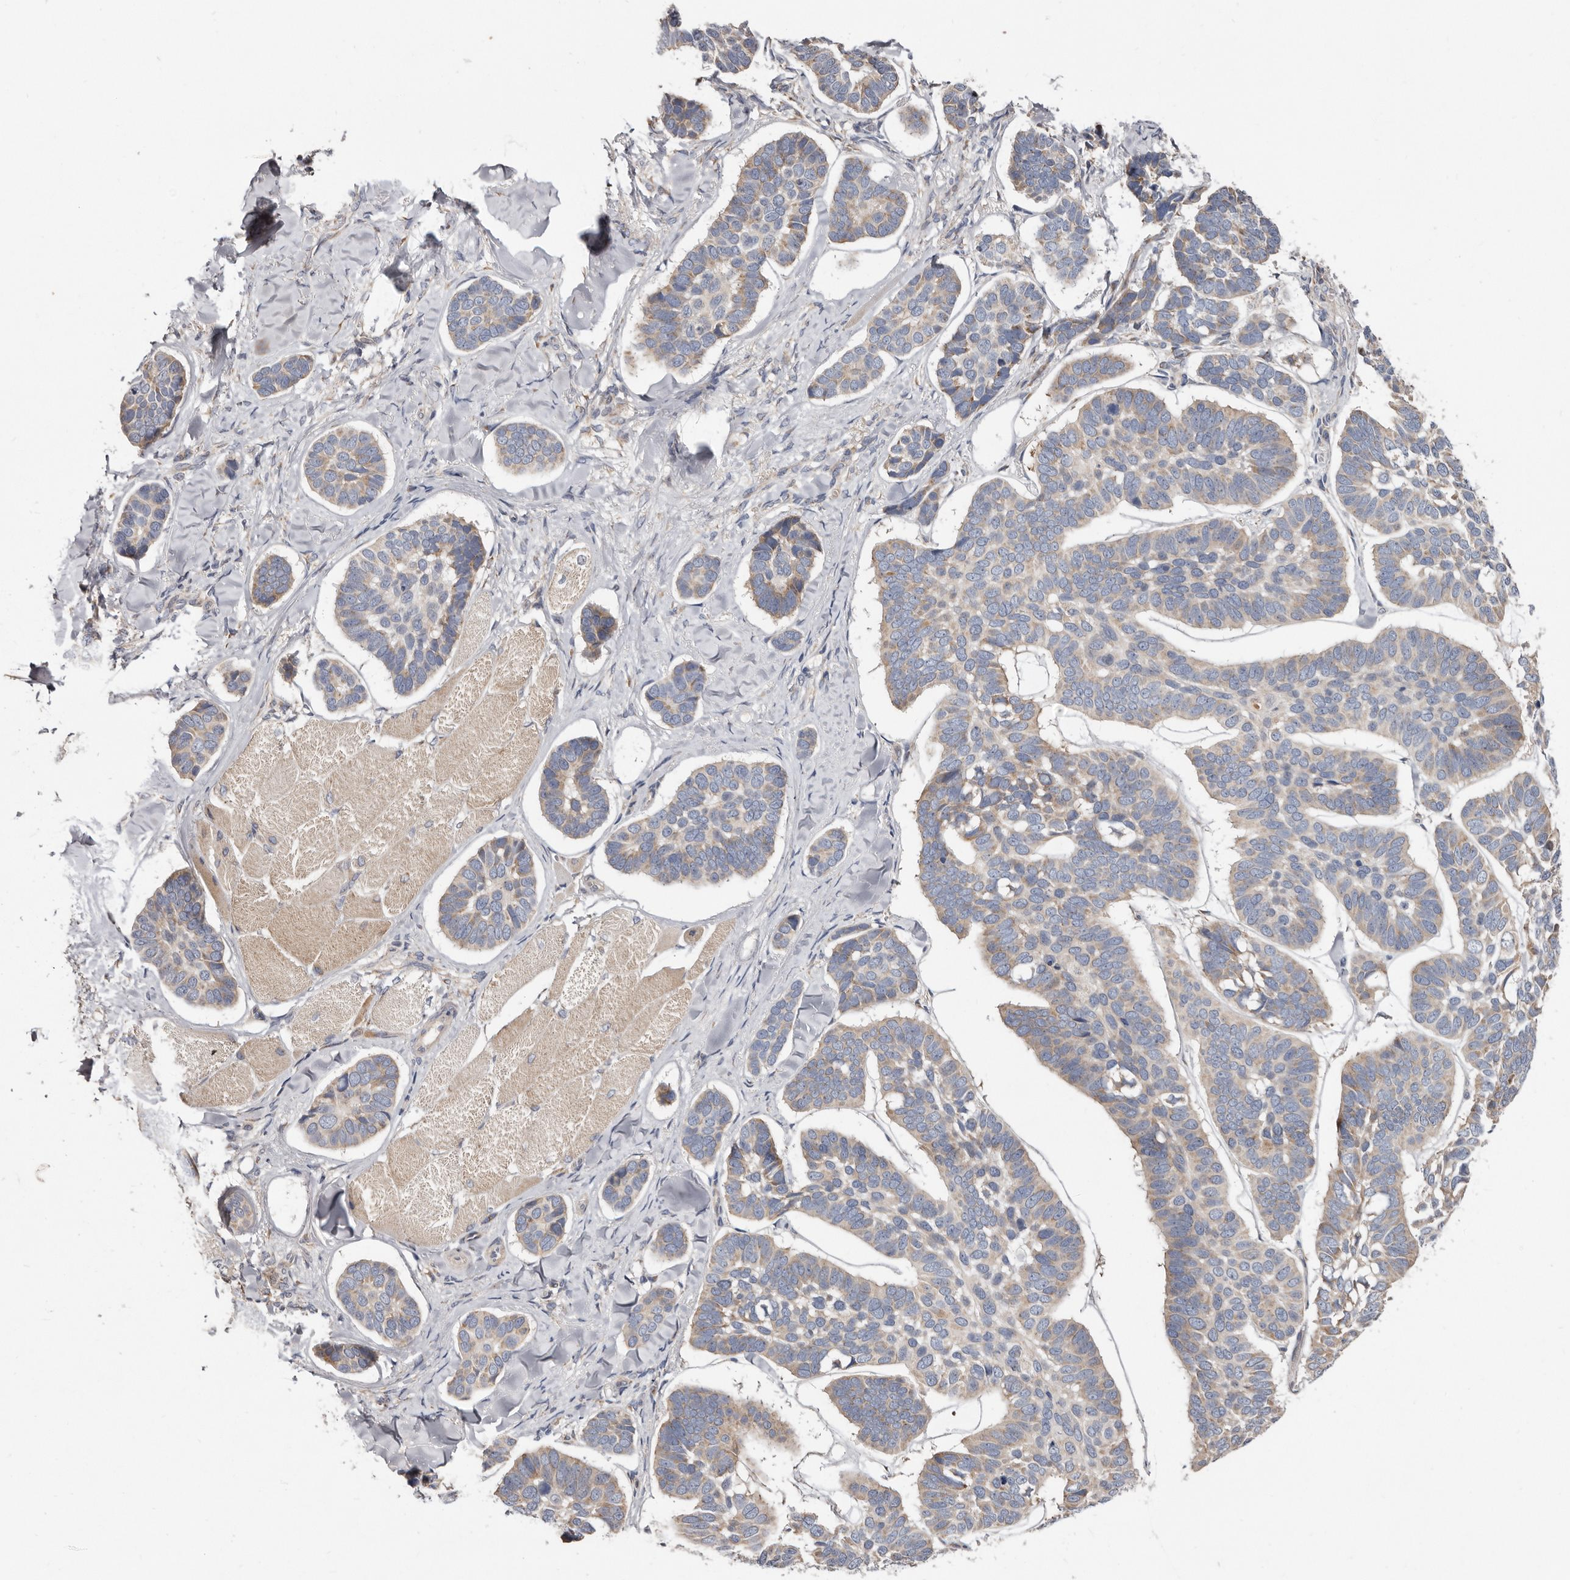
{"staining": {"intensity": "weak", "quantity": "25%-75%", "location": "cytoplasmic/membranous"}, "tissue": "skin cancer", "cell_type": "Tumor cells", "image_type": "cancer", "snomed": [{"axis": "morphology", "description": "Basal cell carcinoma"}, {"axis": "topography", "description": "Skin"}], "caption": "Basal cell carcinoma (skin) was stained to show a protein in brown. There is low levels of weak cytoplasmic/membranous positivity in approximately 25%-75% of tumor cells. (DAB (3,3'-diaminobenzidine) IHC, brown staining for protein, blue staining for nuclei).", "gene": "ASIC5", "patient": {"sex": "male", "age": 62}}